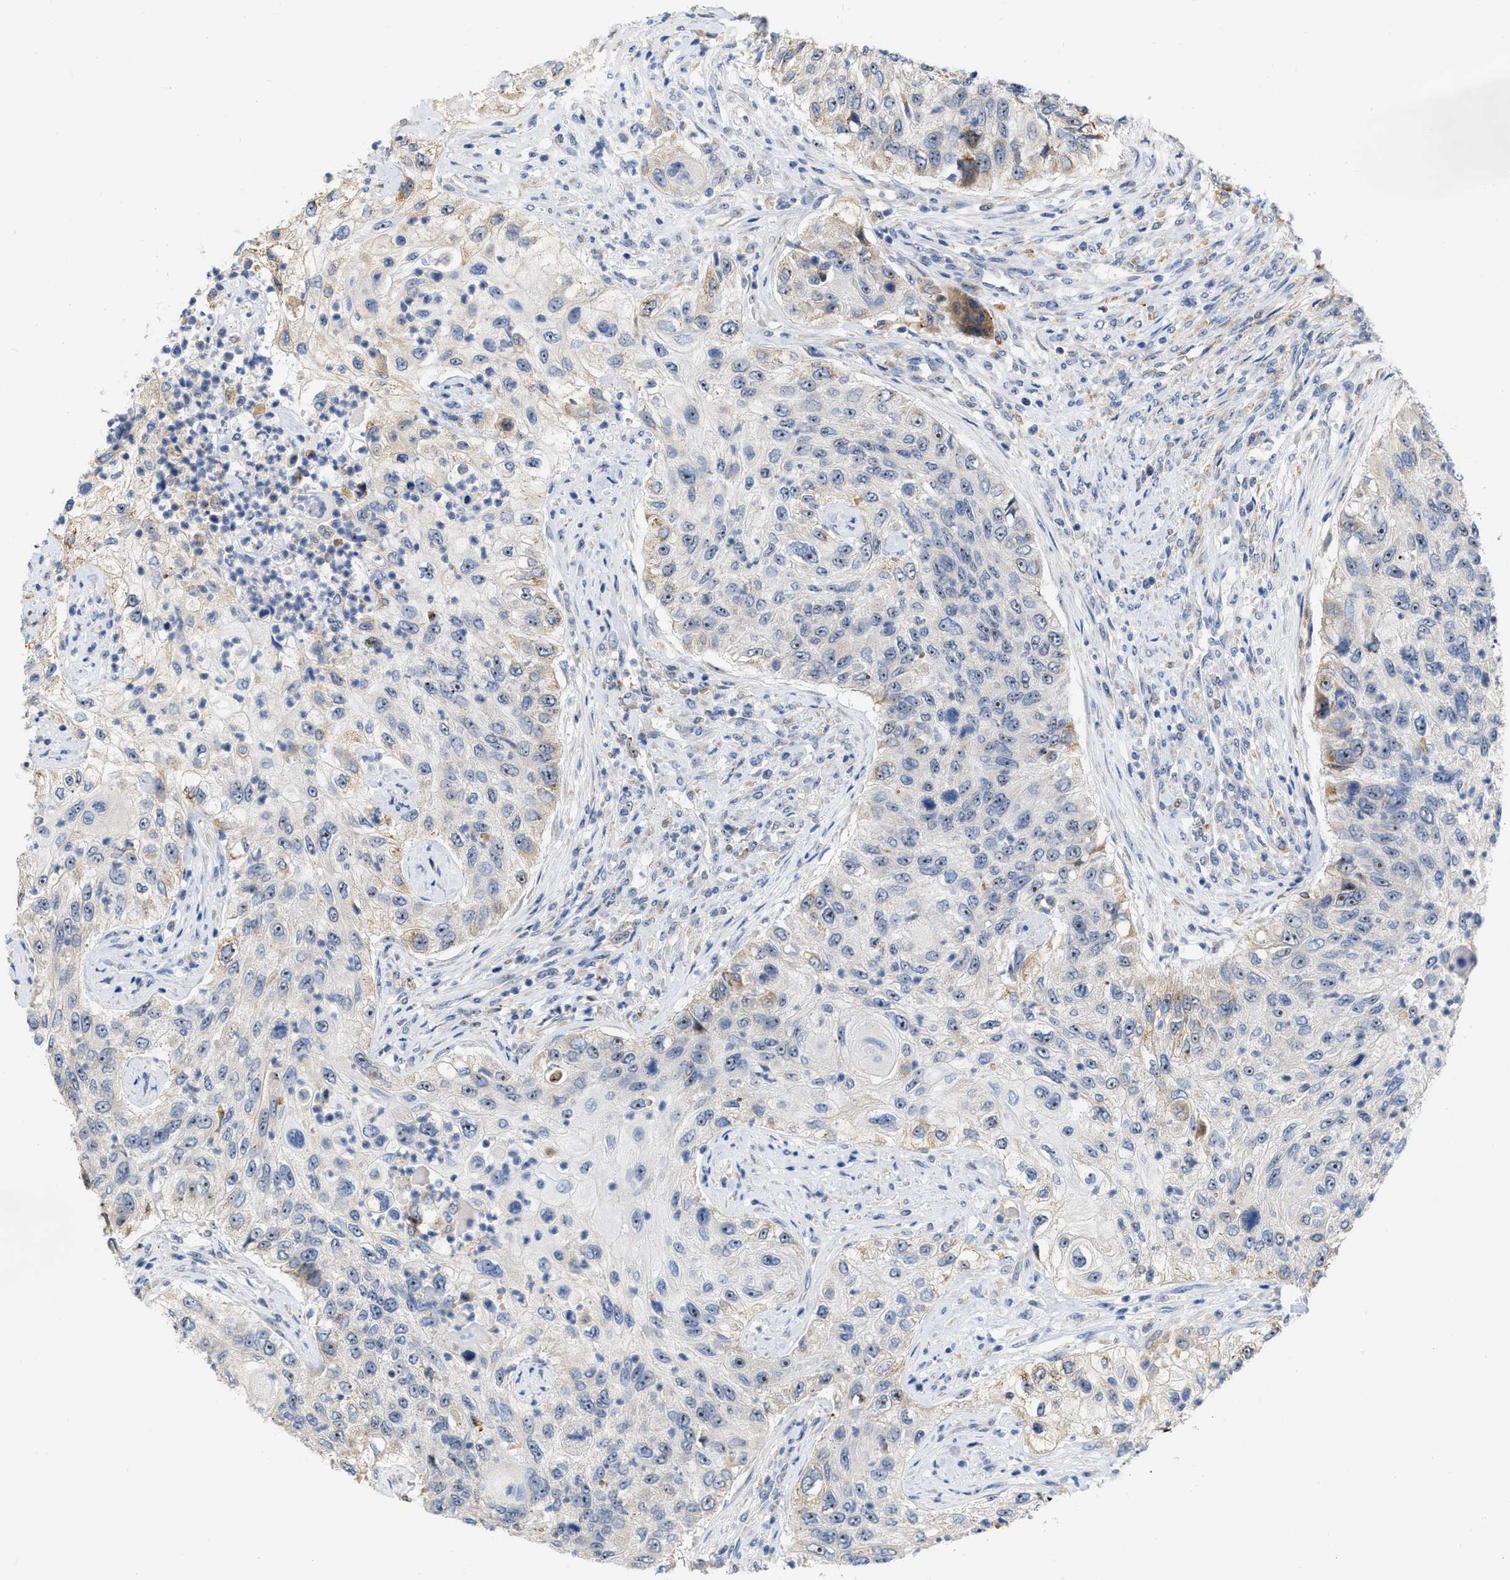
{"staining": {"intensity": "moderate", "quantity": "25%-75%", "location": "nuclear"}, "tissue": "urothelial cancer", "cell_type": "Tumor cells", "image_type": "cancer", "snomed": [{"axis": "morphology", "description": "Urothelial carcinoma, High grade"}, {"axis": "topography", "description": "Urinary bladder"}], "caption": "Urothelial carcinoma (high-grade) stained for a protein (brown) demonstrates moderate nuclear positive staining in about 25%-75% of tumor cells.", "gene": "ELAC2", "patient": {"sex": "female", "age": 60}}